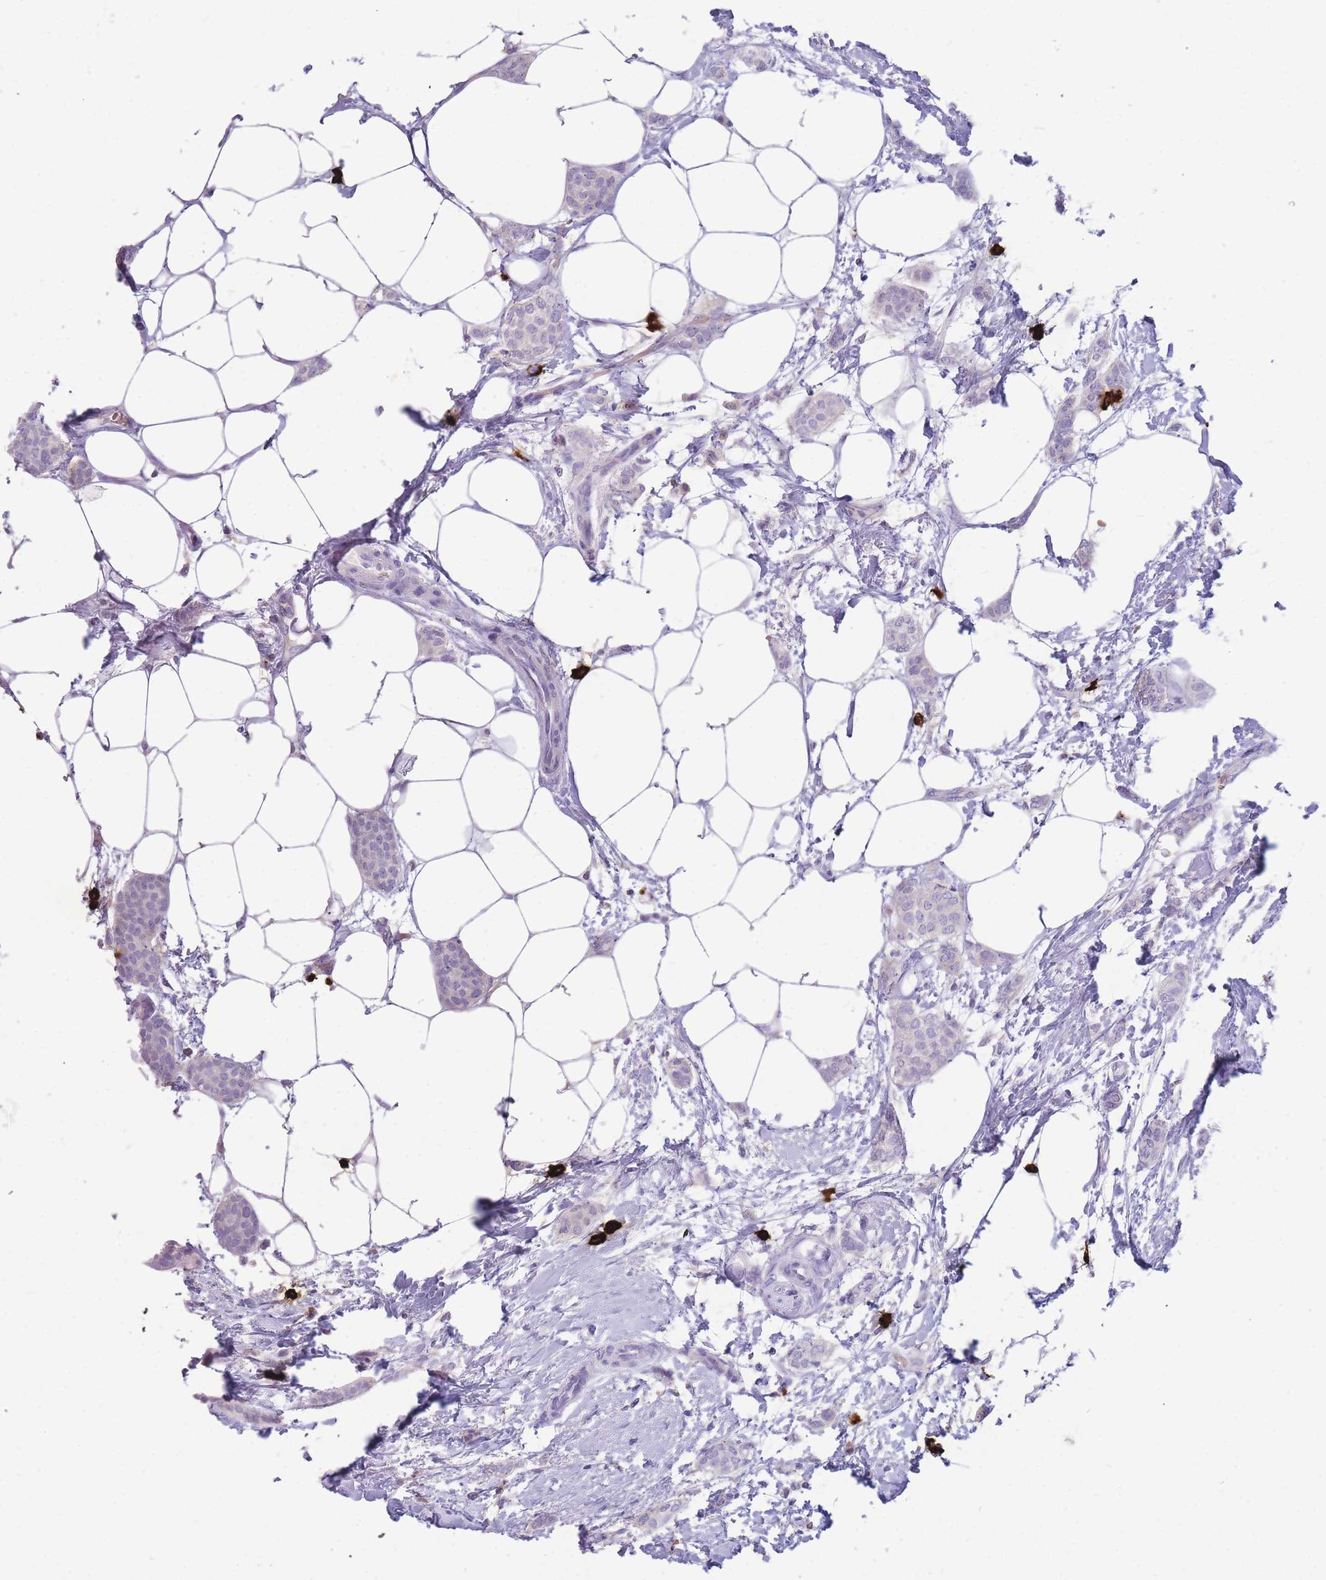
{"staining": {"intensity": "negative", "quantity": "none", "location": "none"}, "tissue": "breast cancer", "cell_type": "Tumor cells", "image_type": "cancer", "snomed": [{"axis": "morphology", "description": "Duct carcinoma"}, {"axis": "topography", "description": "Breast"}], "caption": "High power microscopy histopathology image of an immunohistochemistry (IHC) photomicrograph of breast infiltrating ductal carcinoma, revealing no significant expression in tumor cells.", "gene": "TPSAB1", "patient": {"sex": "female", "age": 72}}